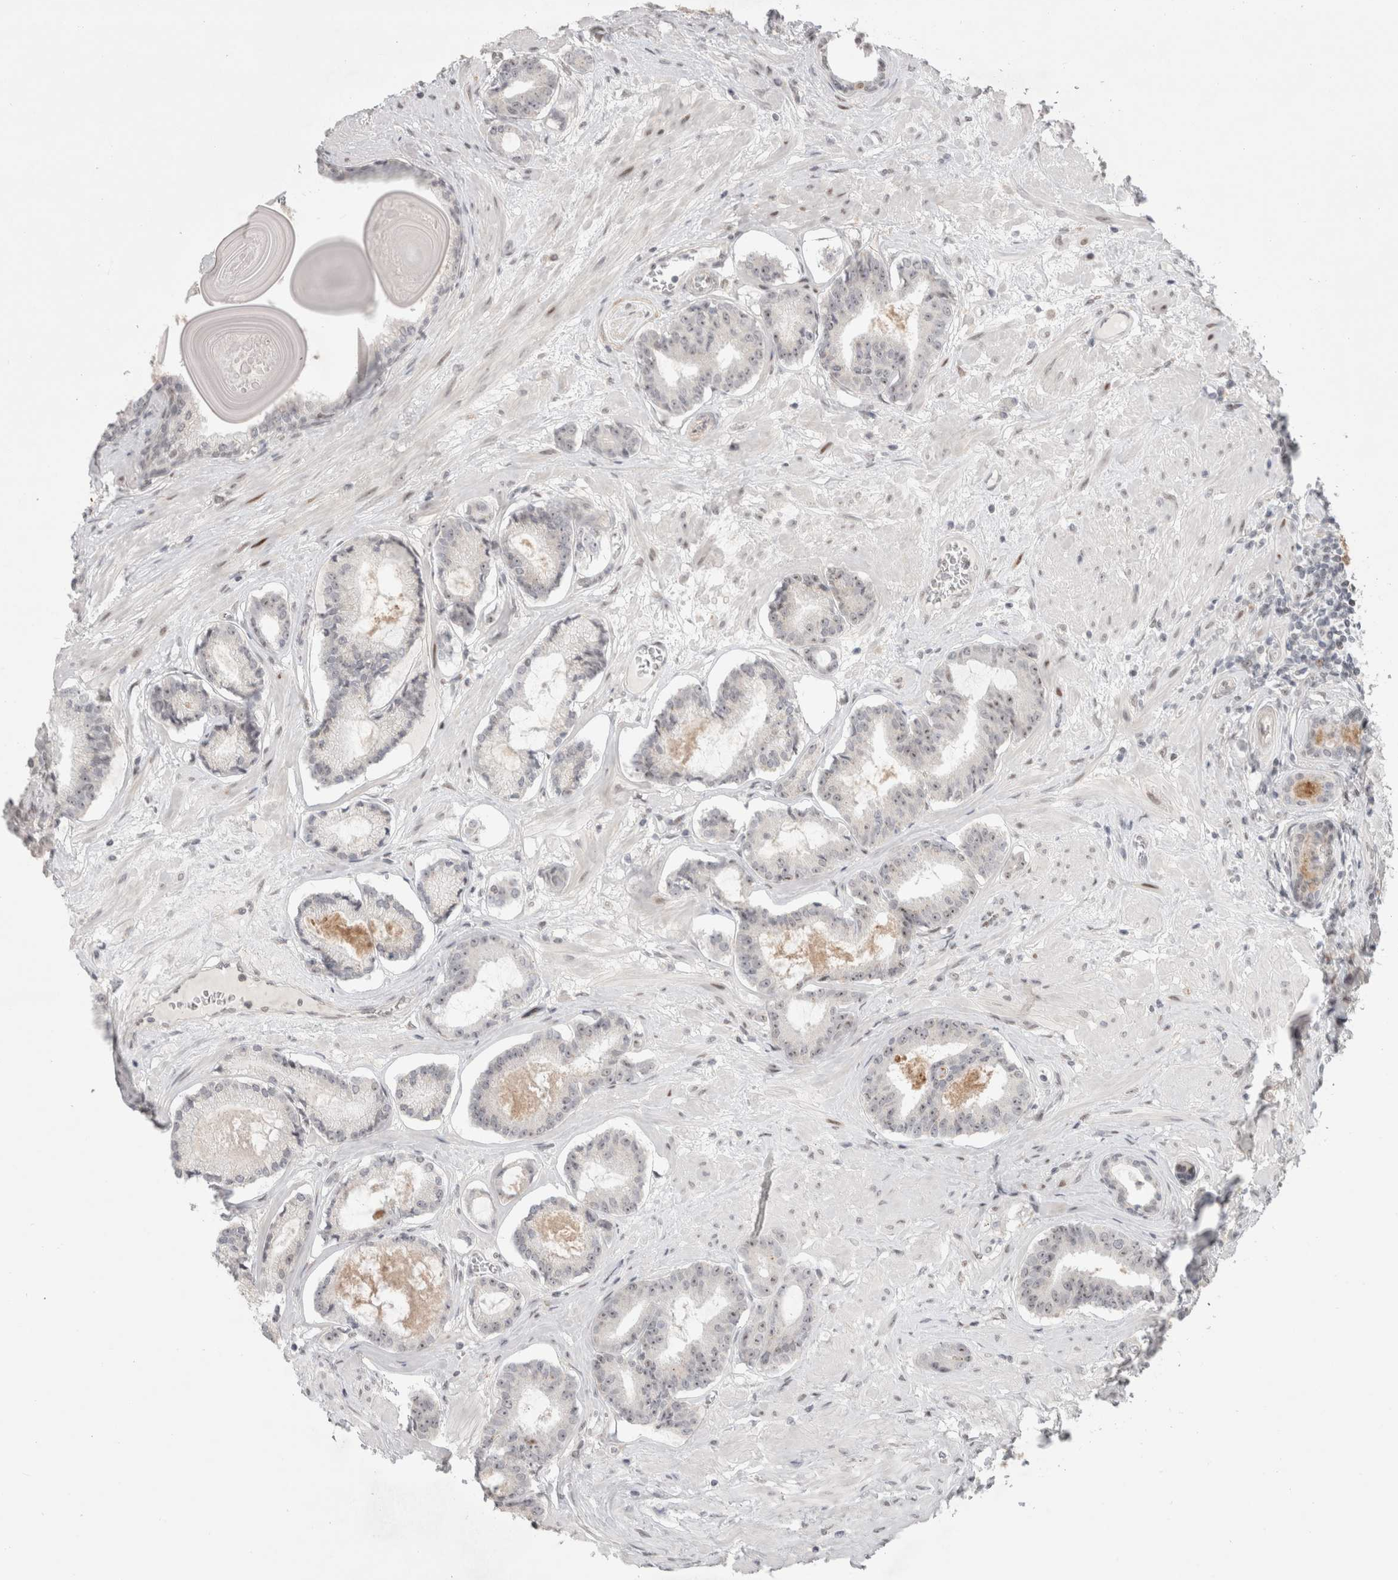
{"staining": {"intensity": "negative", "quantity": "none", "location": "none"}, "tissue": "prostate cancer", "cell_type": "Tumor cells", "image_type": "cancer", "snomed": [{"axis": "morphology", "description": "Adenocarcinoma, Low grade"}, {"axis": "topography", "description": "Prostate"}], "caption": "The immunohistochemistry image has no significant expression in tumor cells of prostate adenocarcinoma (low-grade) tissue.", "gene": "SENP6", "patient": {"sex": "male", "age": 60}}